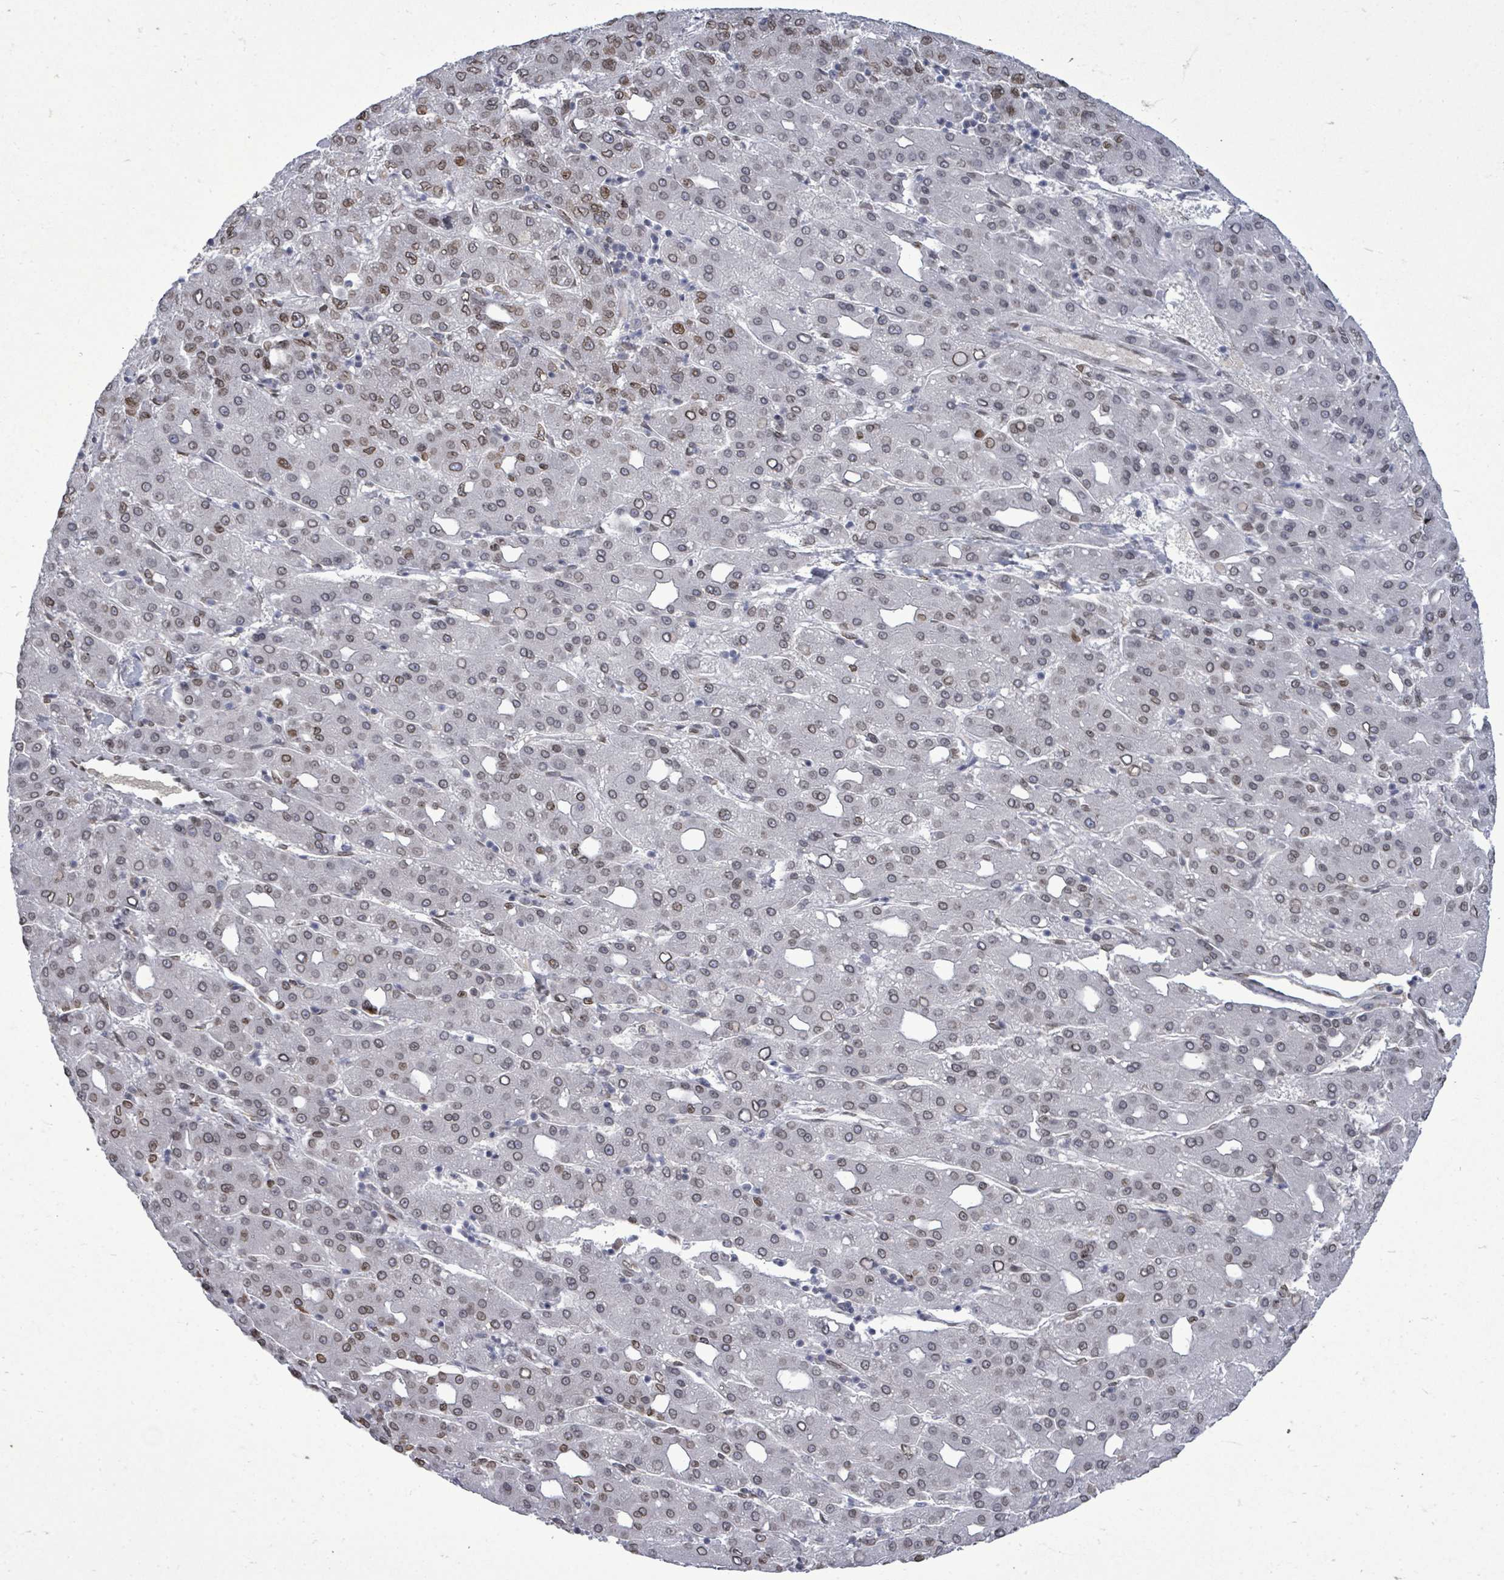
{"staining": {"intensity": "weak", "quantity": "25%-75%", "location": "cytoplasmic/membranous,nuclear"}, "tissue": "liver cancer", "cell_type": "Tumor cells", "image_type": "cancer", "snomed": [{"axis": "morphology", "description": "Carcinoma, Hepatocellular, NOS"}, {"axis": "topography", "description": "Liver"}], "caption": "Immunohistochemistry (IHC) micrograph of liver hepatocellular carcinoma stained for a protein (brown), which displays low levels of weak cytoplasmic/membranous and nuclear positivity in about 25%-75% of tumor cells.", "gene": "ARFGAP1", "patient": {"sex": "male", "age": 65}}